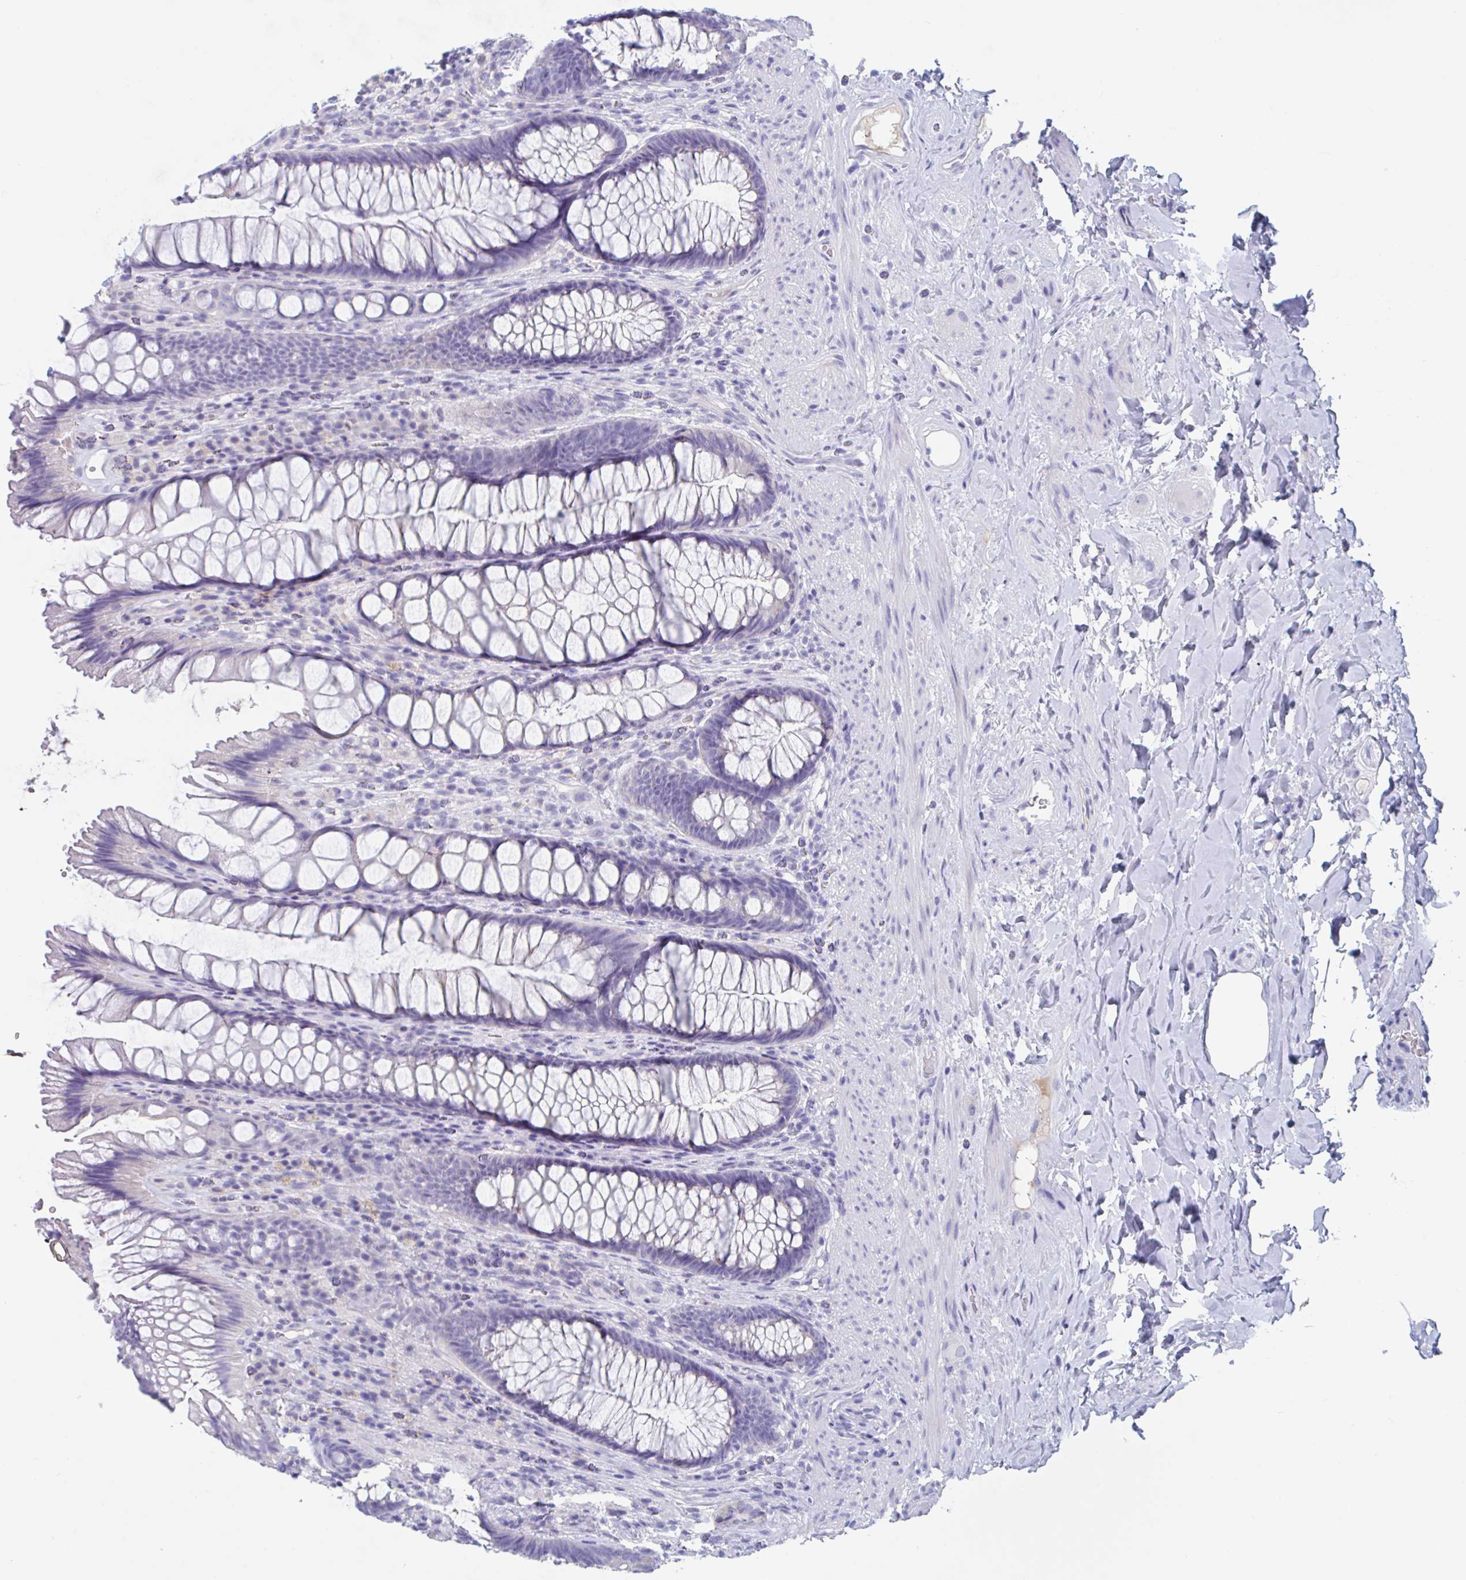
{"staining": {"intensity": "negative", "quantity": "none", "location": "none"}, "tissue": "rectum", "cell_type": "Glandular cells", "image_type": "normal", "snomed": [{"axis": "morphology", "description": "Normal tissue, NOS"}, {"axis": "topography", "description": "Rectum"}], "caption": "This is an immunohistochemistry image of benign human rectum. There is no expression in glandular cells.", "gene": "ZNHIT2", "patient": {"sex": "male", "age": 53}}